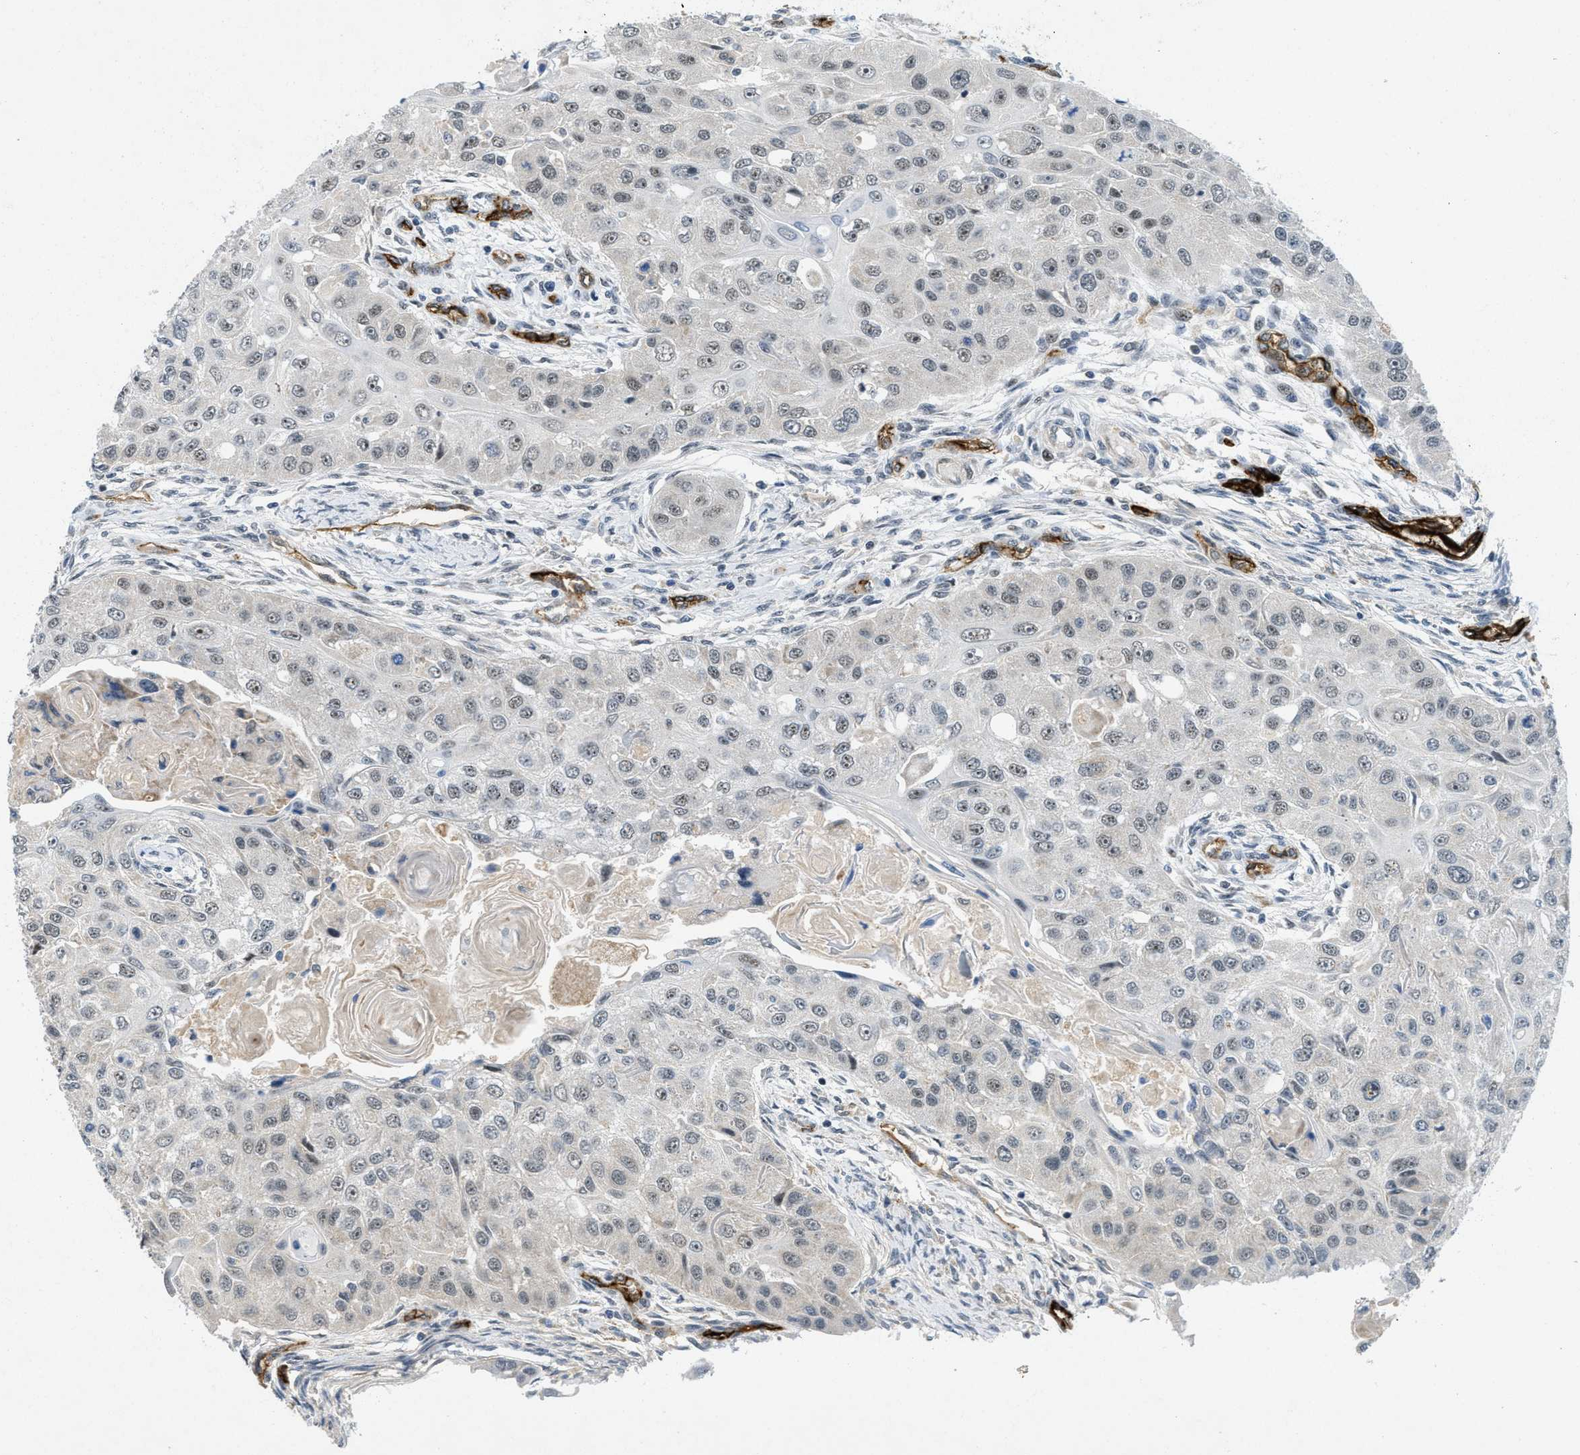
{"staining": {"intensity": "weak", "quantity": "25%-75%", "location": "nuclear"}, "tissue": "head and neck cancer", "cell_type": "Tumor cells", "image_type": "cancer", "snomed": [{"axis": "morphology", "description": "Normal tissue, NOS"}, {"axis": "morphology", "description": "Squamous cell carcinoma, NOS"}, {"axis": "topography", "description": "Skeletal muscle"}, {"axis": "topography", "description": "Head-Neck"}], "caption": "Head and neck squamous cell carcinoma stained with a protein marker shows weak staining in tumor cells.", "gene": "SLCO2A1", "patient": {"sex": "male", "age": 51}}